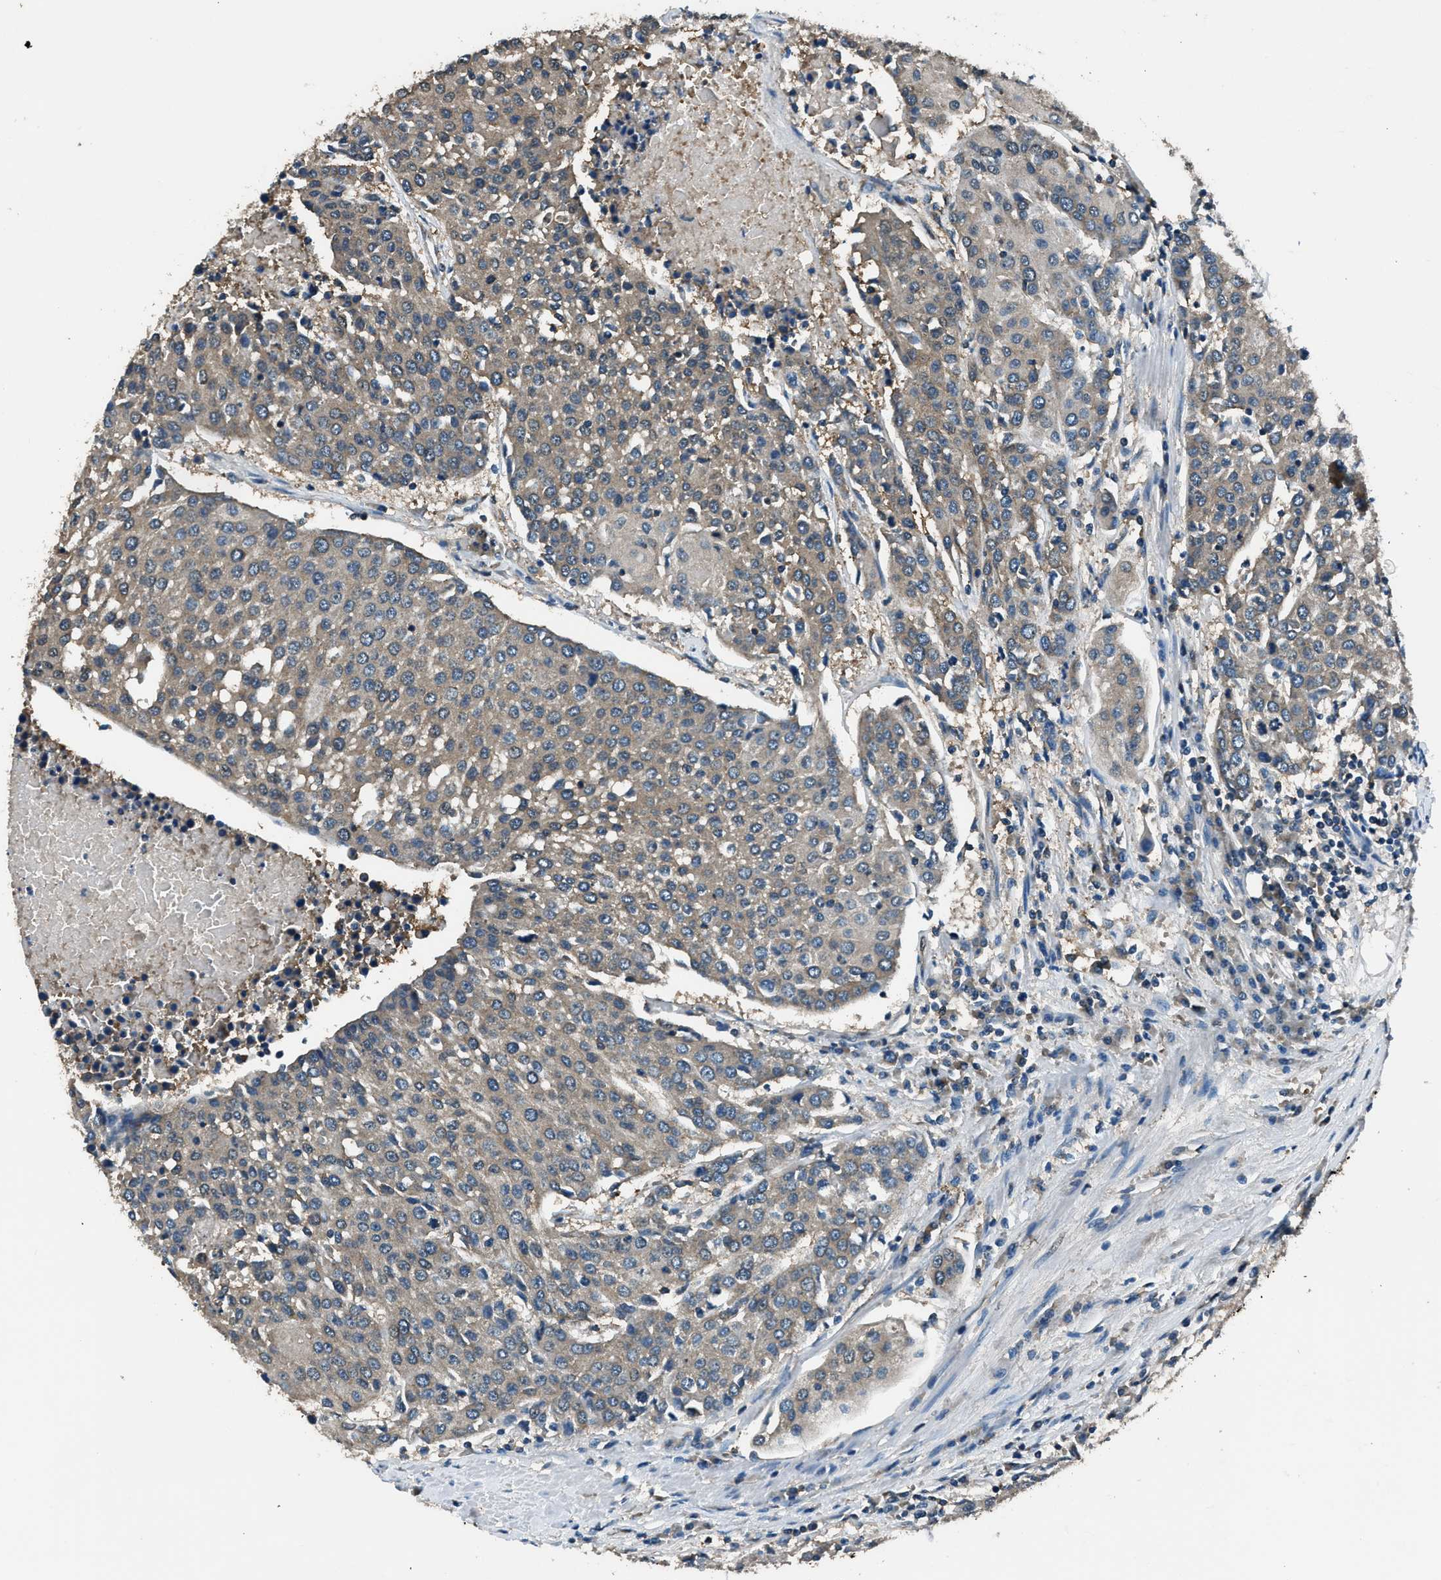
{"staining": {"intensity": "weak", "quantity": ">75%", "location": "cytoplasmic/membranous"}, "tissue": "urothelial cancer", "cell_type": "Tumor cells", "image_type": "cancer", "snomed": [{"axis": "morphology", "description": "Urothelial carcinoma, High grade"}, {"axis": "topography", "description": "Urinary bladder"}], "caption": "Urothelial cancer stained with IHC exhibits weak cytoplasmic/membranous staining in about >75% of tumor cells.", "gene": "ARFGAP2", "patient": {"sex": "female", "age": 85}}